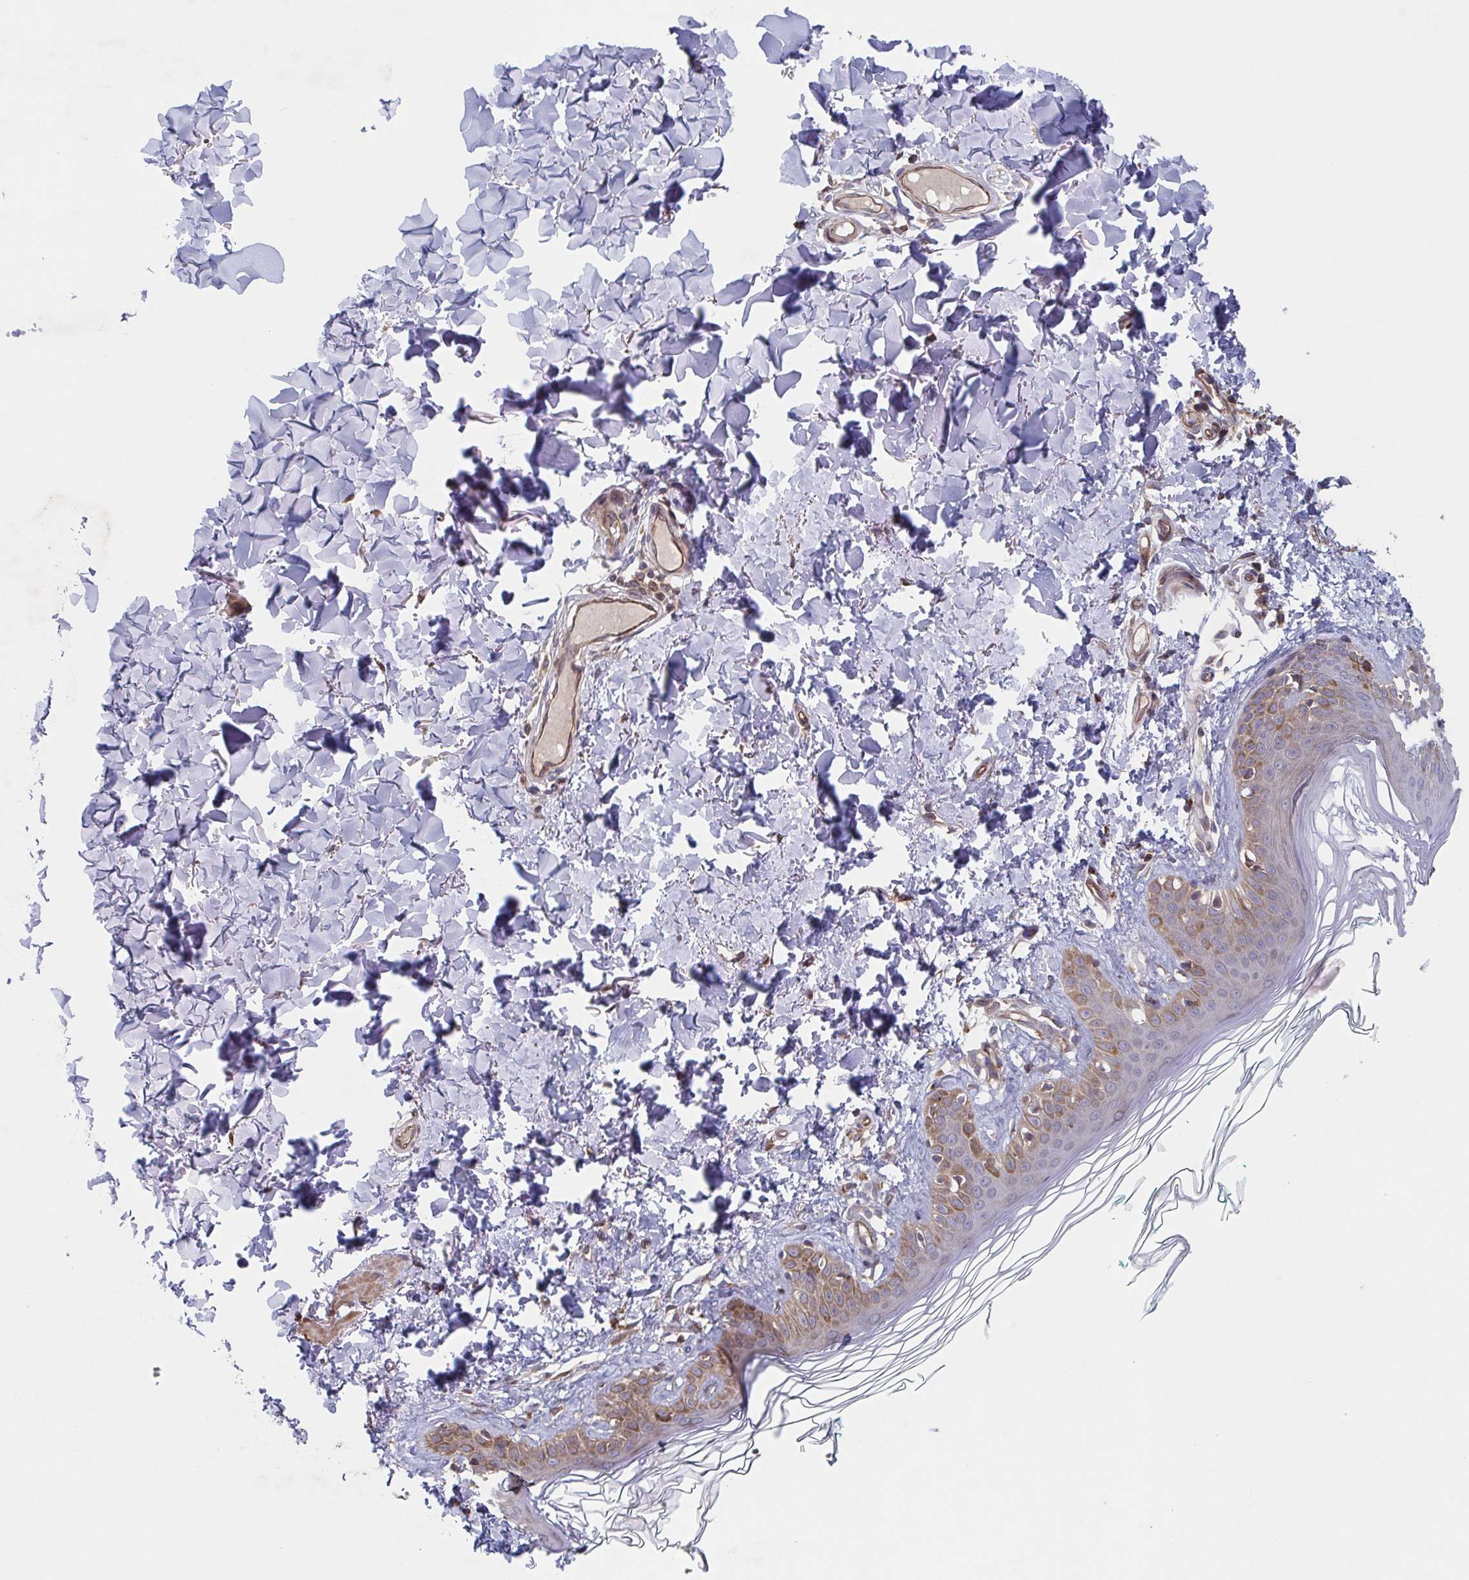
{"staining": {"intensity": "moderate", "quantity": "25%-75%", "location": "cytoplasmic/membranous"}, "tissue": "skin", "cell_type": "Fibroblasts", "image_type": "normal", "snomed": [{"axis": "morphology", "description": "Normal tissue, NOS"}, {"axis": "topography", "description": "Skin"}, {"axis": "topography", "description": "Peripheral nerve tissue"}], "caption": "A brown stain labels moderate cytoplasmic/membranous staining of a protein in fibroblasts of benign human skin.", "gene": "COPB1", "patient": {"sex": "female", "age": 45}}